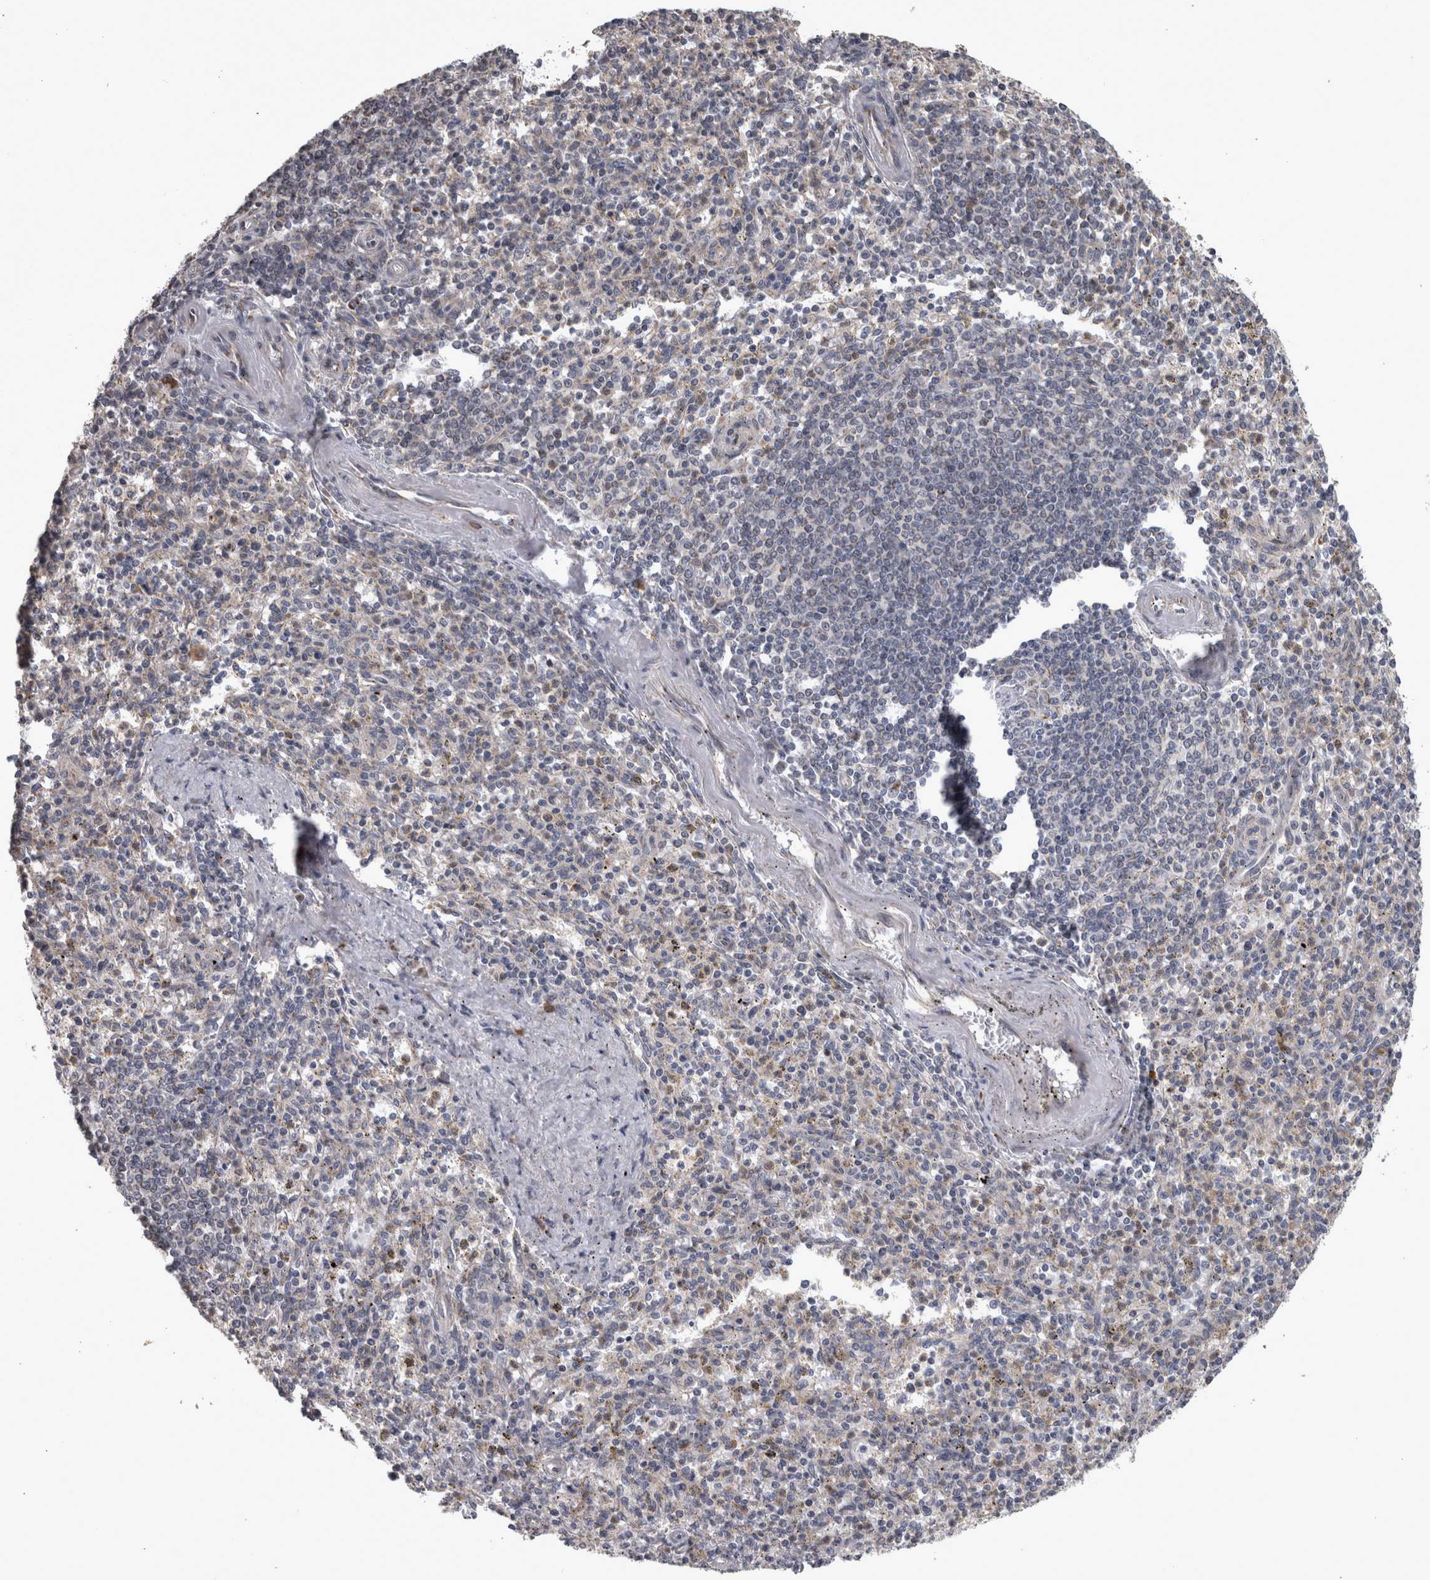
{"staining": {"intensity": "negative", "quantity": "none", "location": "none"}, "tissue": "spleen", "cell_type": "Cells in red pulp", "image_type": "normal", "snomed": [{"axis": "morphology", "description": "Normal tissue, NOS"}, {"axis": "topography", "description": "Spleen"}], "caption": "A high-resolution histopathology image shows immunohistochemistry staining of normal spleen, which displays no significant staining in cells in red pulp. (DAB immunohistochemistry with hematoxylin counter stain).", "gene": "DBT", "patient": {"sex": "male", "age": 72}}